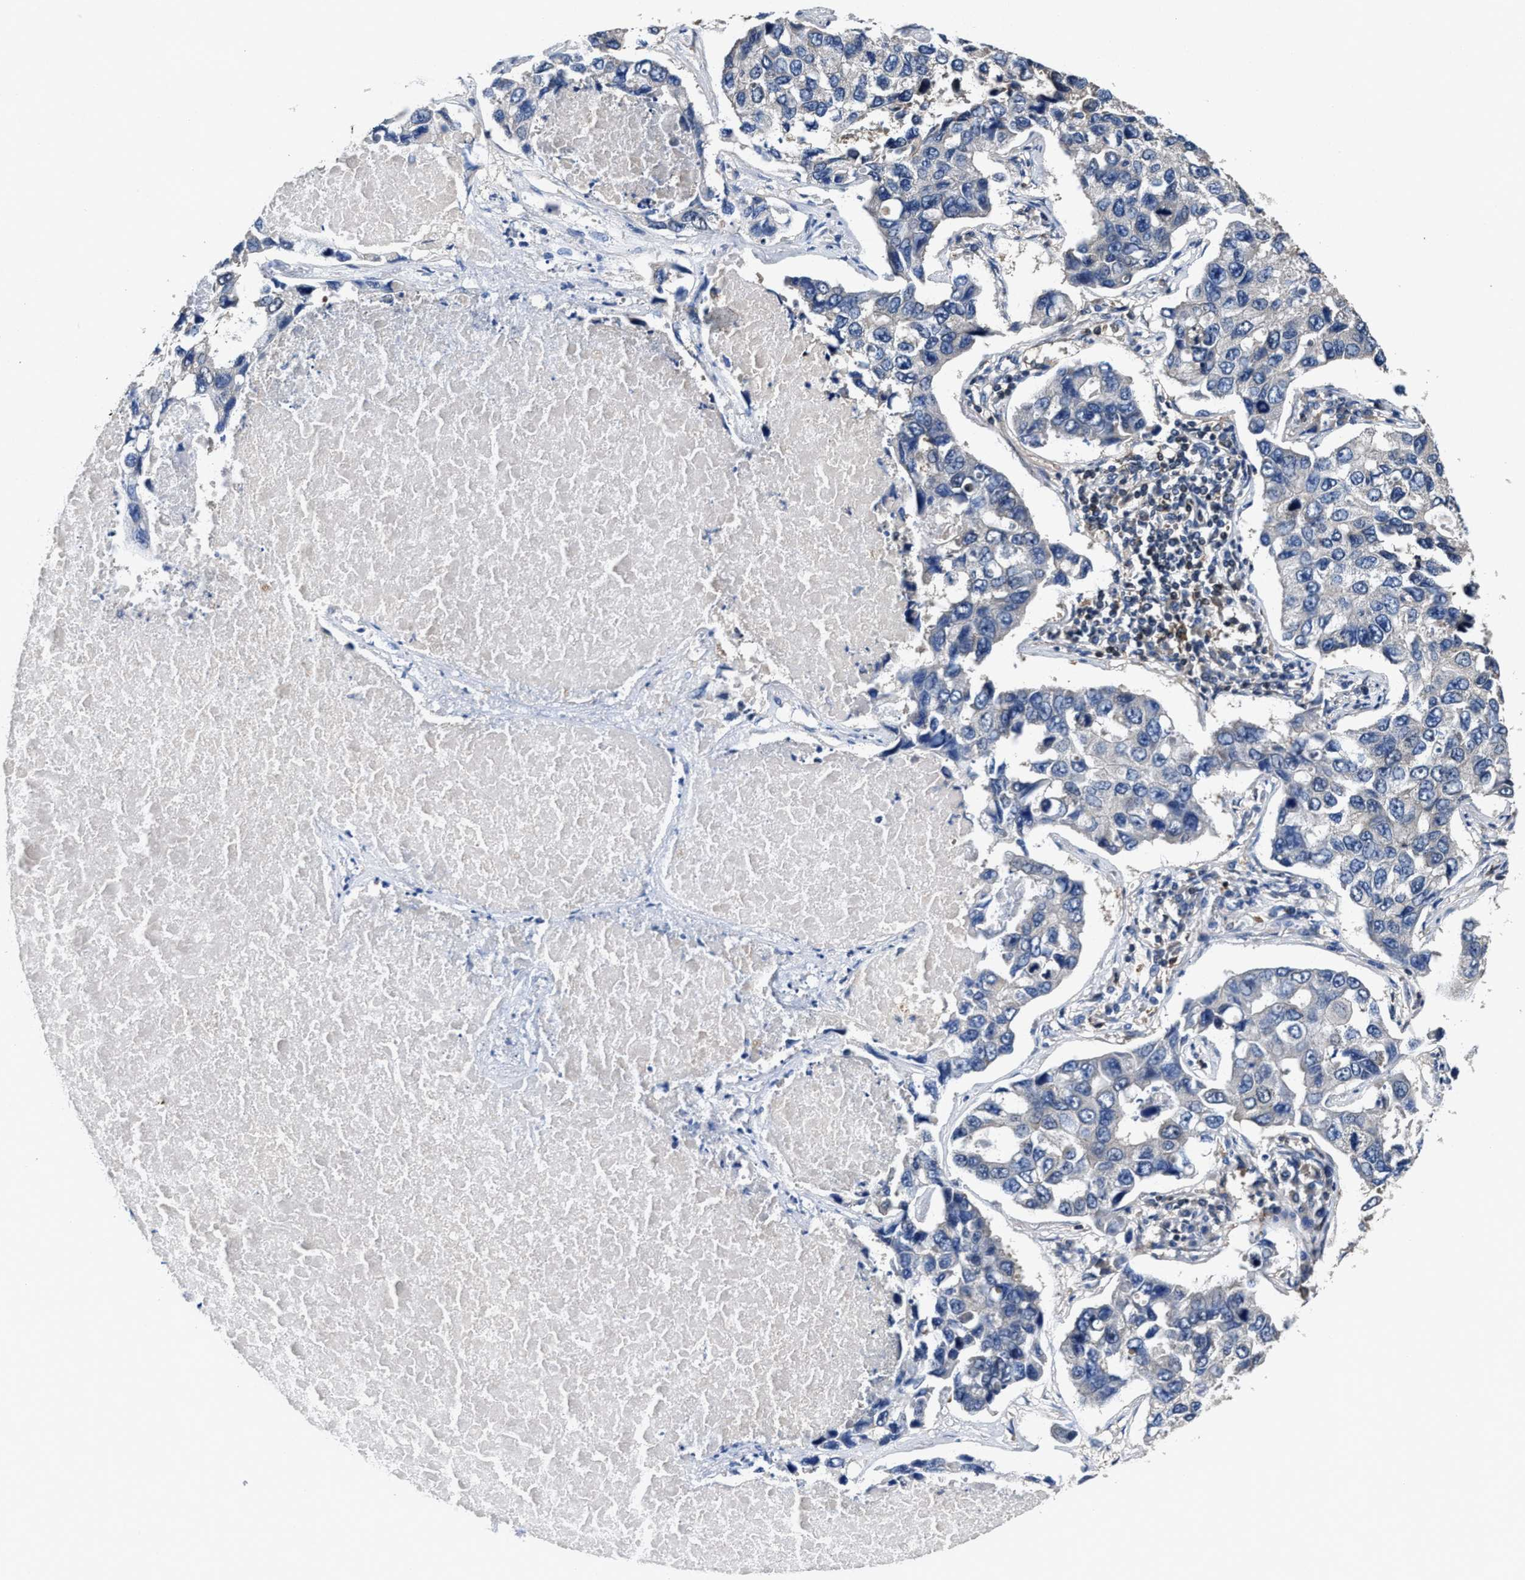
{"staining": {"intensity": "negative", "quantity": "none", "location": "none"}, "tissue": "lung cancer", "cell_type": "Tumor cells", "image_type": "cancer", "snomed": [{"axis": "morphology", "description": "Adenocarcinoma, NOS"}, {"axis": "topography", "description": "Lung"}], "caption": "IHC histopathology image of neoplastic tissue: lung cancer (adenocarcinoma) stained with DAB shows no significant protein expression in tumor cells. Brightfield microscopy of immunohistochemistry (IHC) stained with DAB (brown) and hematoxylin (blue), captured at high magnification.", "gene": "RGS10", "patient": {"sex": "male", "age": 64}}